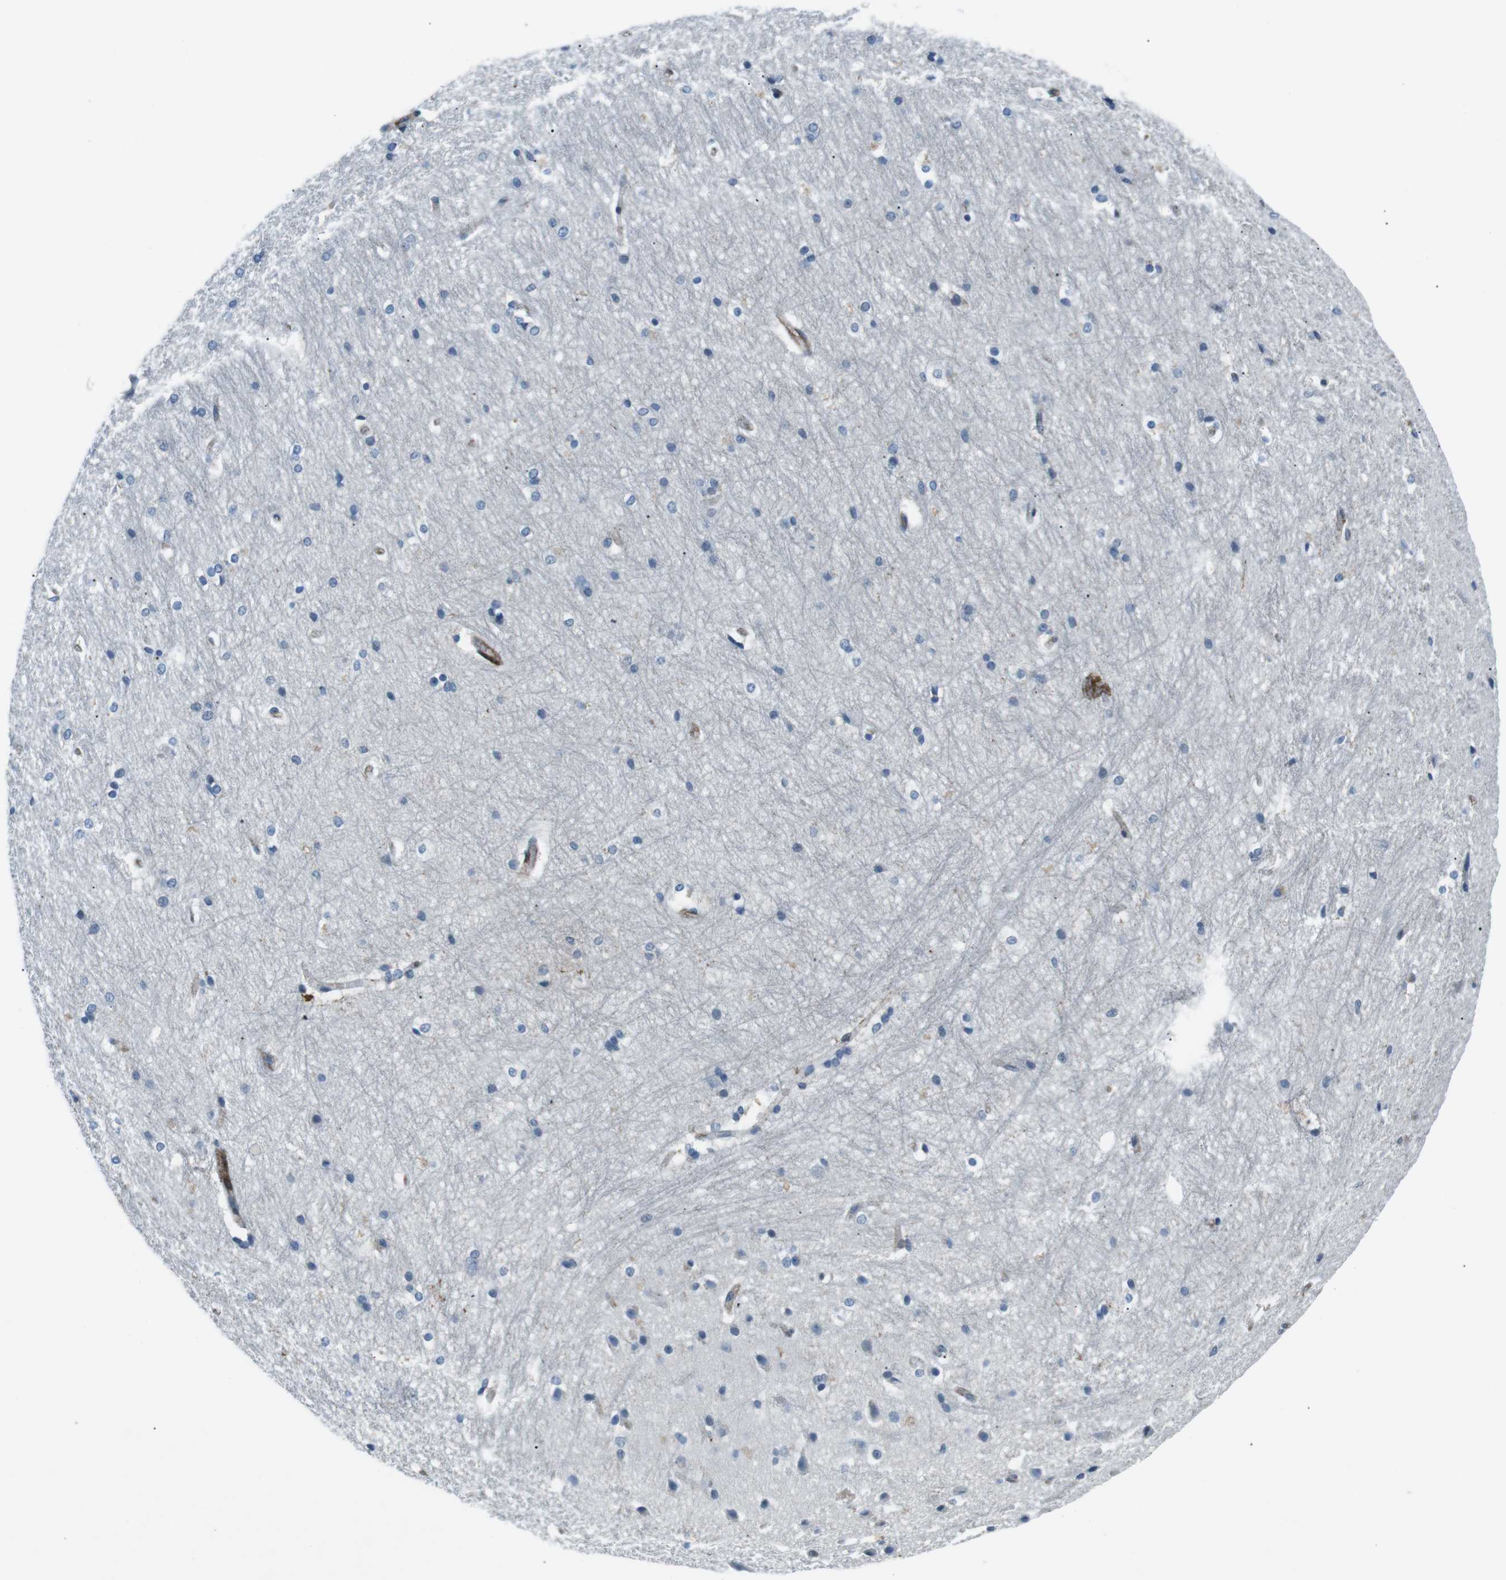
{"staining": {"intensity": "negative", "quantity": "none", "location": "none"}, "tissue": "hippocampus", "cell_type": "Glial cells", "image_type": "normal", "snomed": [{"axis": "morphology", "description": "Normal tissue, NOS"}, {"axis": "topography", "description": "Hippocampus"}], "caption": "Immunohistochemistry (IHC) micrograph of unremarkable hippocampus stained for a protein (brown), which reveals no staining in glial cells. (Brightfield microscopy of DAB (3,3'-diaminobenzidine) immunohistochemistry (IHC) at high magnification).", "gene": "CSF2RA", "patient": {"sex": "female", "age": 19}}